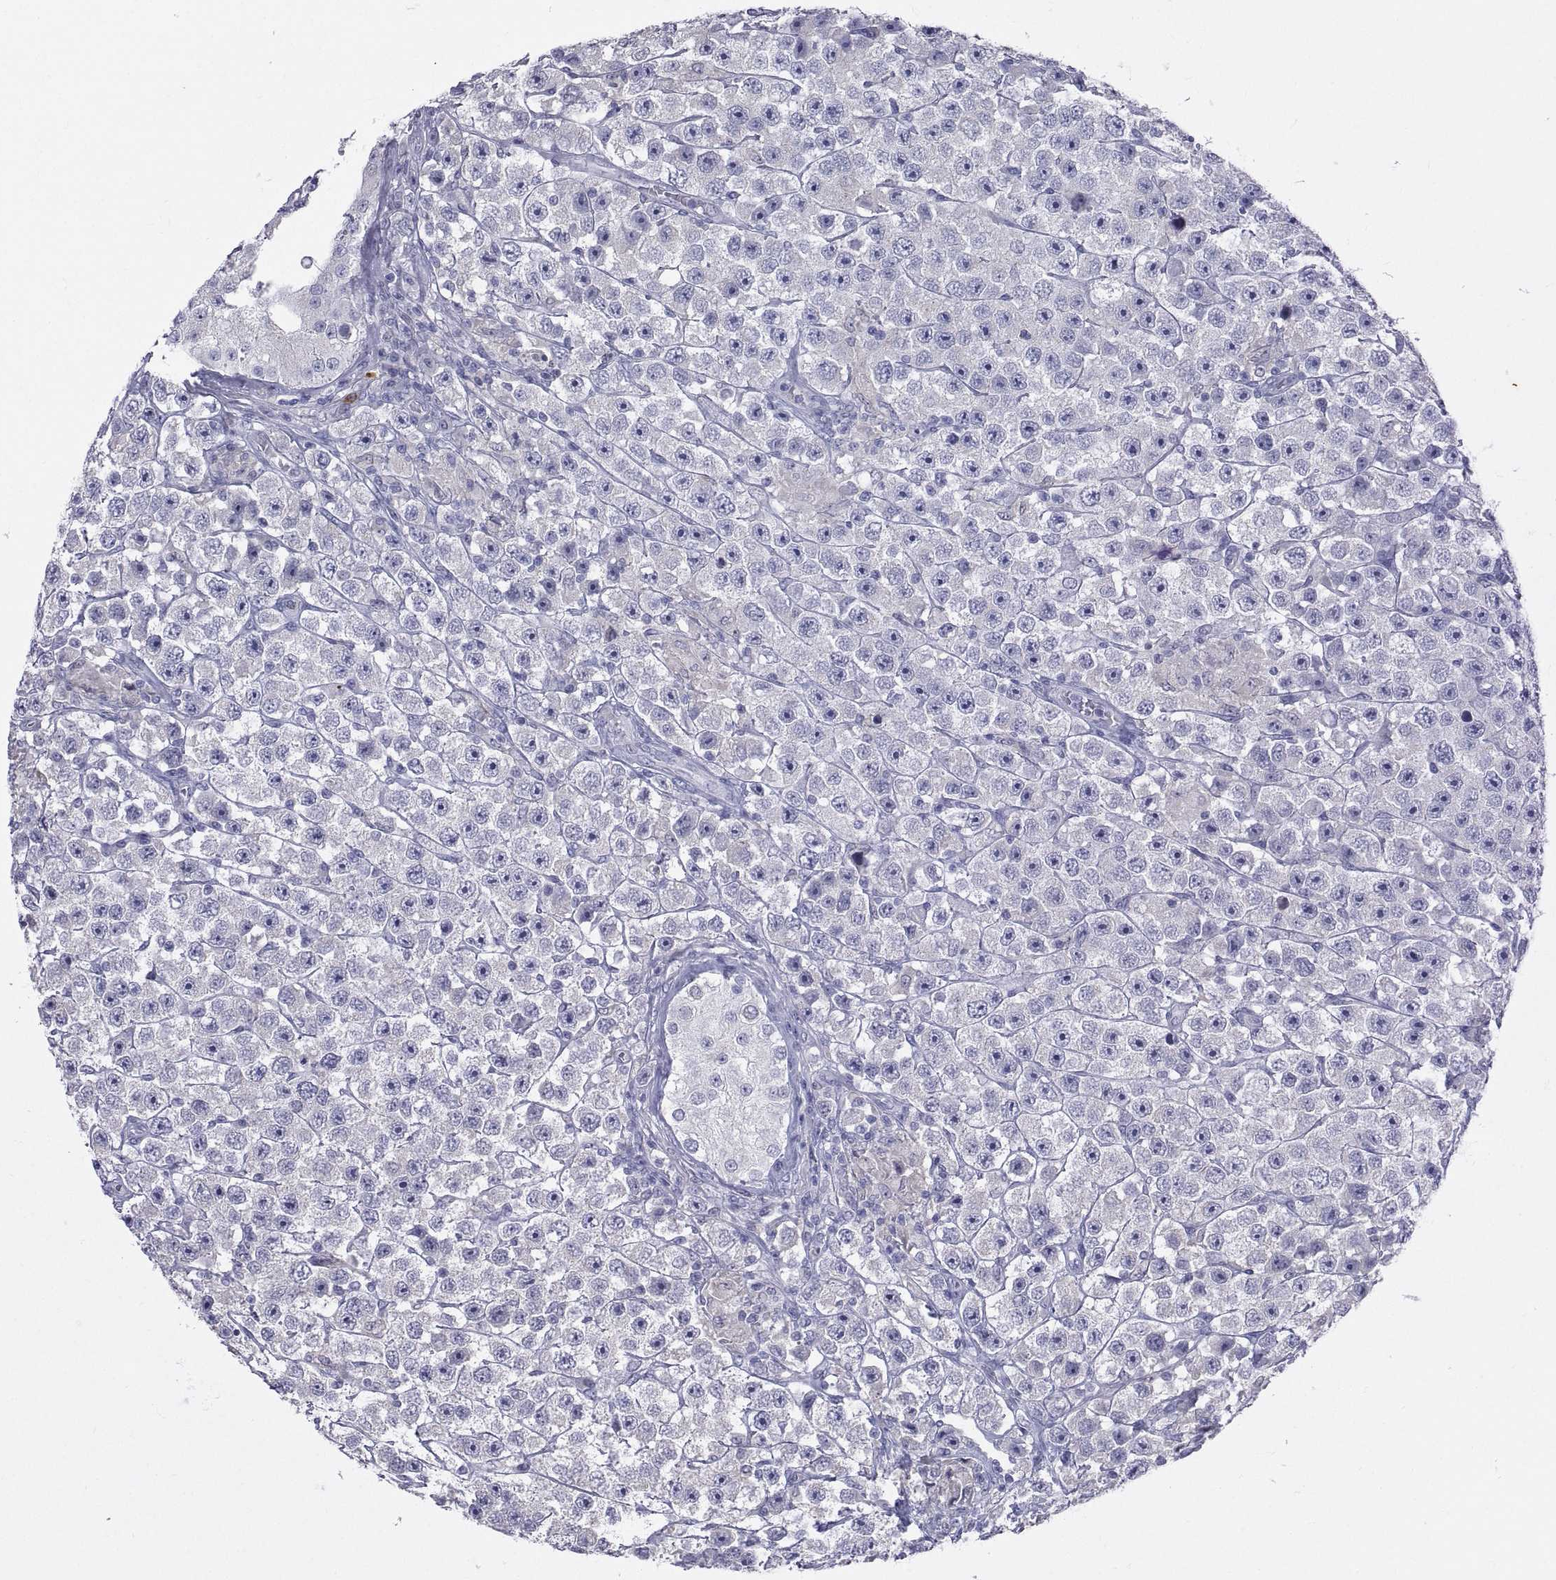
{"staining": {"intensity": "negative", "quantity": "none", "location": "none"}, "tissue": "testis cancer", "cell_type": "Tumor cells", "image_type": "cancer", "snomed": [{"axis": "morphology", "description": "Seminoma, NOS"}, {"axis": "topography", "description": "Testis"}], "caption": "Tumor cells show no significant protein staining in testis cancer. (Immunohistochemistry (ihc), brightfield microscopy, high magnification).", "gene": "ZNF185", "patient": {"sex": "male", "age": 45}}